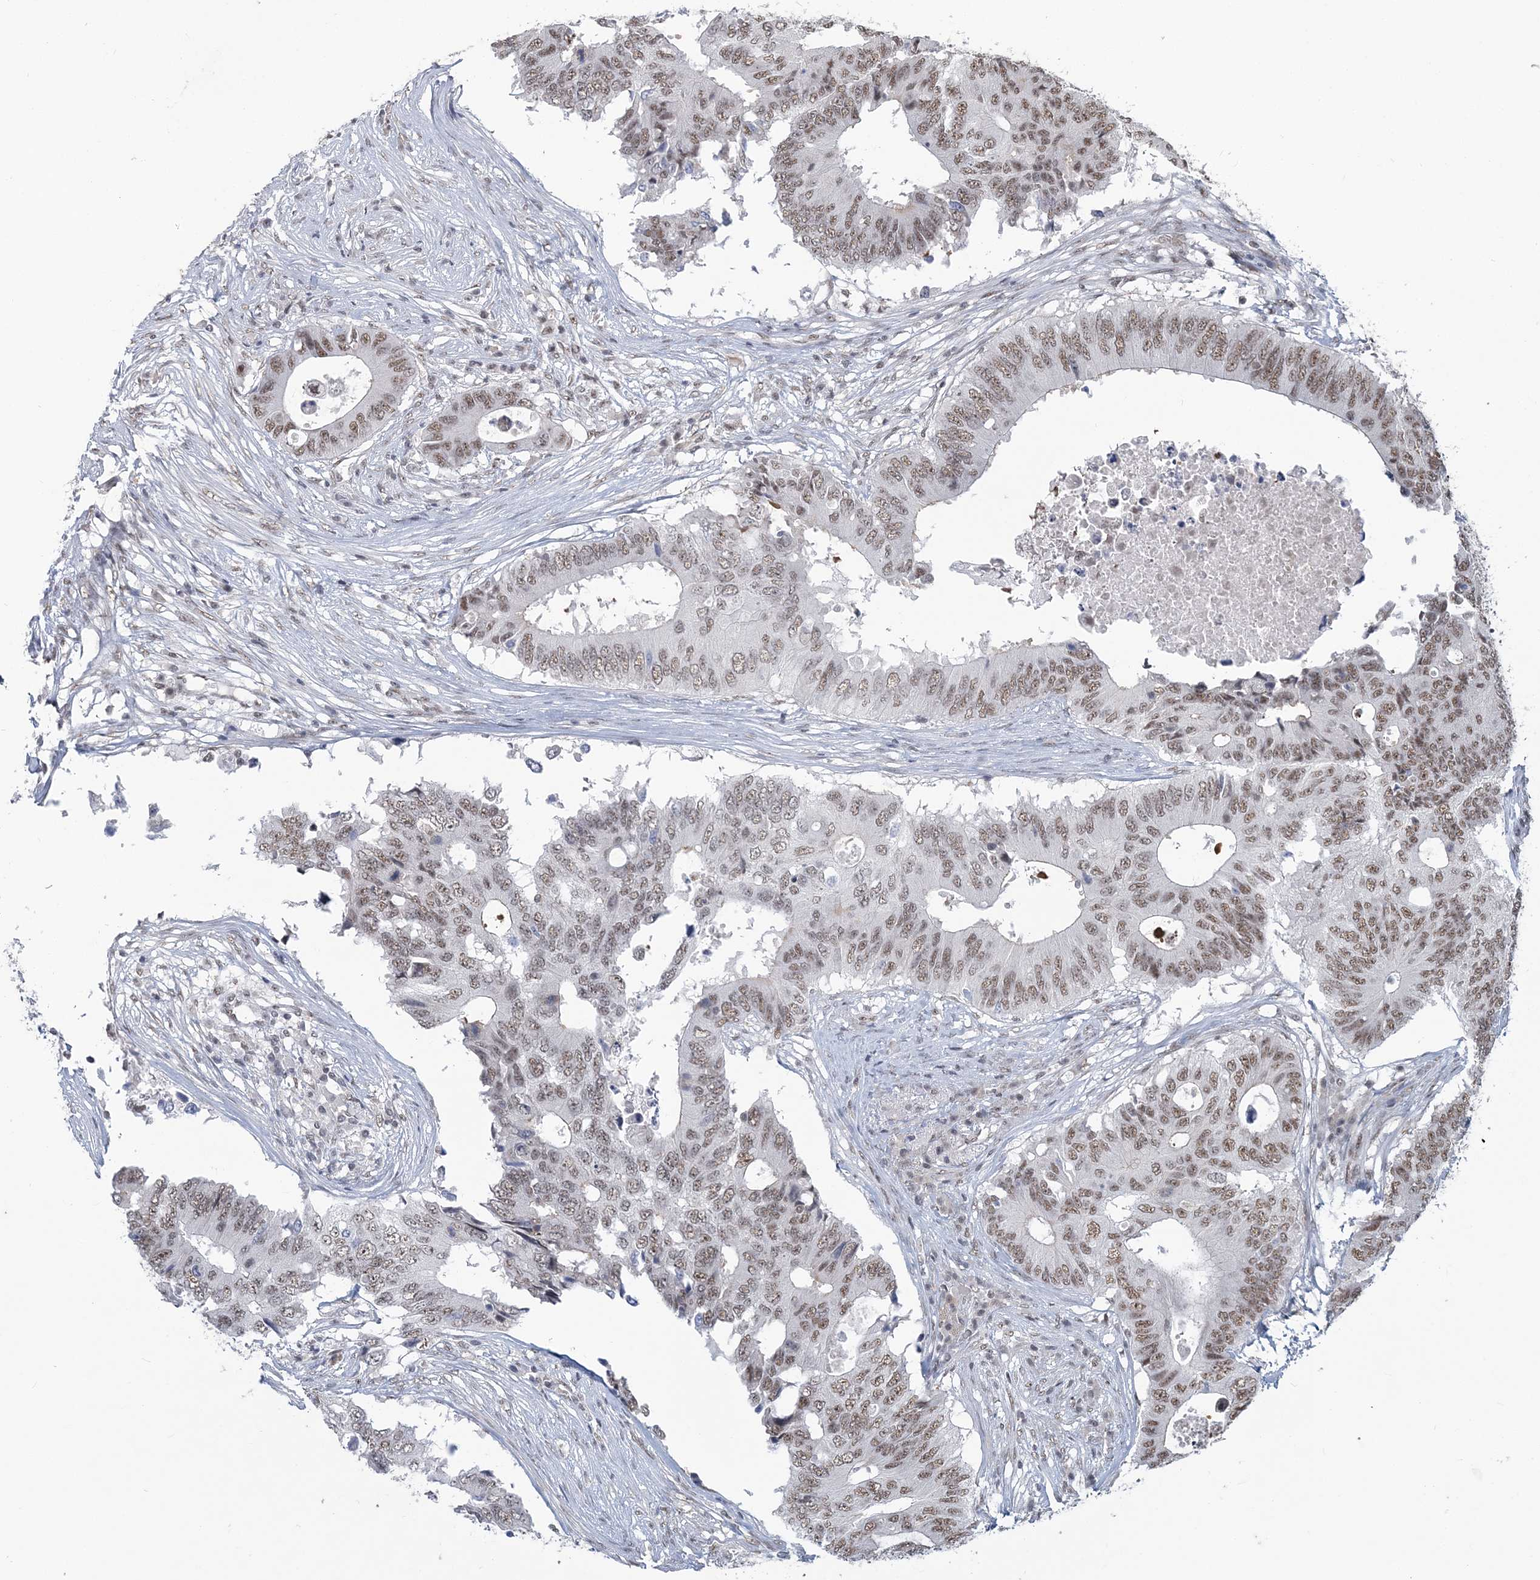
{"staining": {"intensity": "weak", "quantity": ">75%", "location": "nuclear"}, "tissue": "colorectal cancer", "cell_type": "Tumor cells", "image_type": "cancer", "snomed": [{"axis": "morphology", "description": "Adenocarcinoma, NOS"}, {"axis": "topography", "description": "Colon"}], "caption": "Human colorectal cancer stained with a protein marker shows weak staining in tumor cells.", "gene": "PLRG1", "patient": {"sex": "male", "age": 71}}